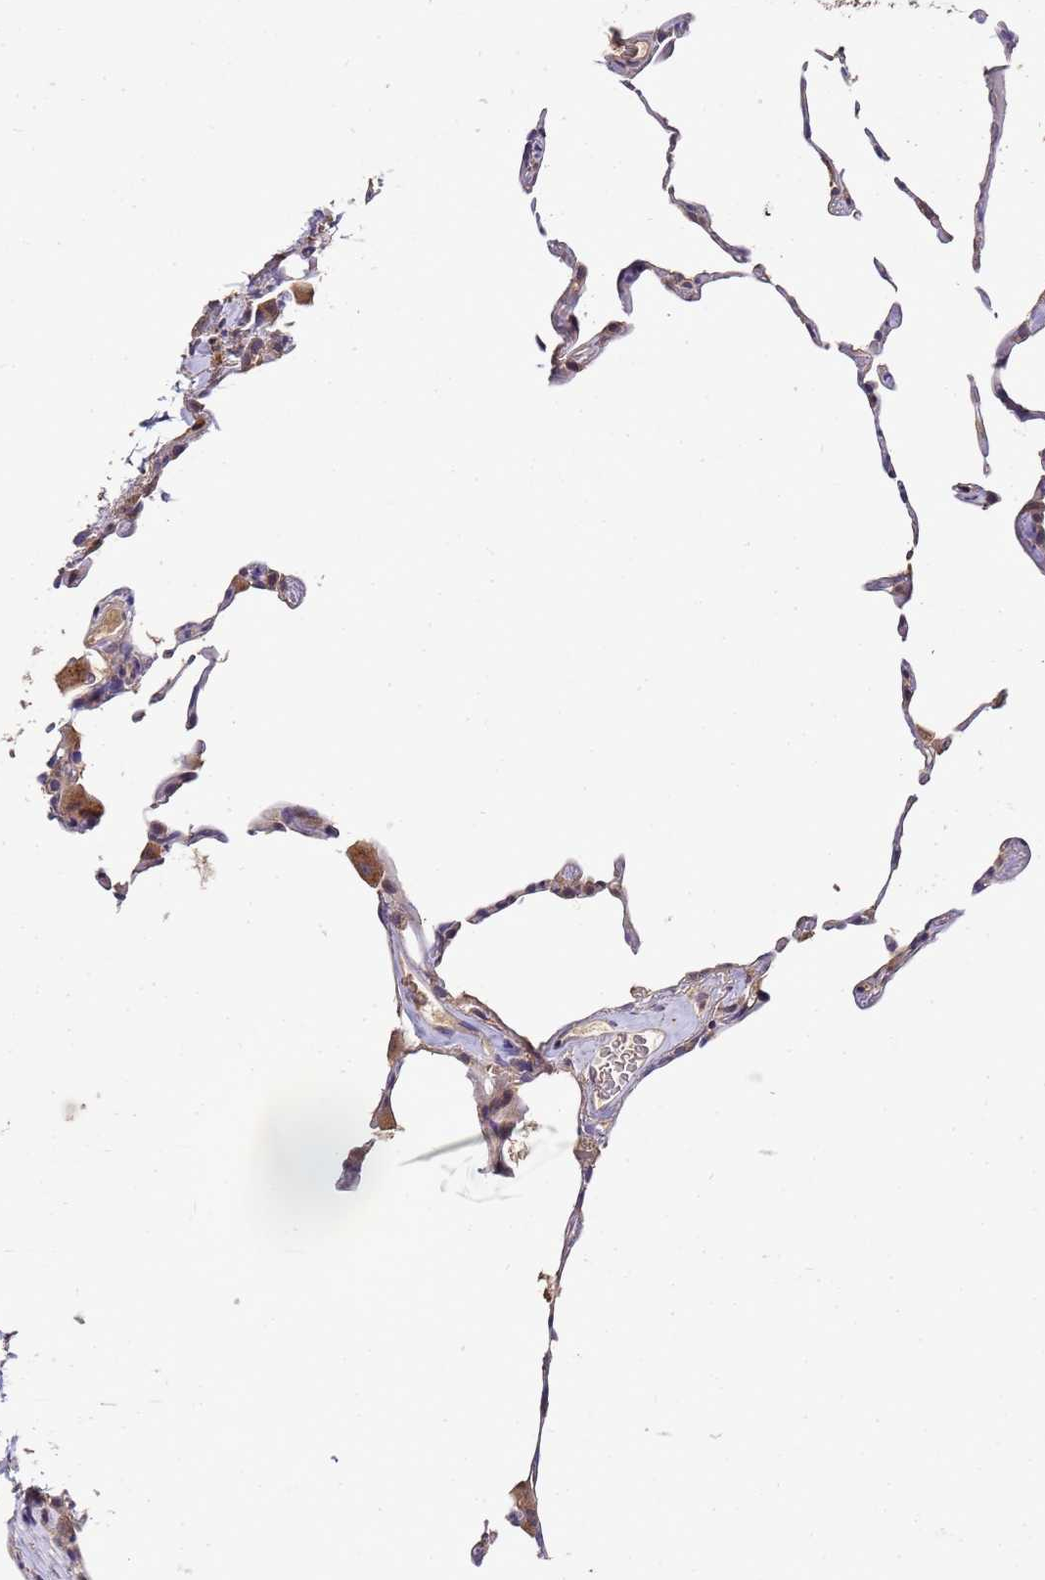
{"staining": {"intensity": "weak", "quantity": "<25%", "location": "cytoplasmic/membranous"}, "tissue": "lung", "cell_type": "Alveolar cells", "image_type": "normal", "snomed": [{"axis": "morphology", "description": "Normal tissue, NOS"}, {"axis": "topography", "description": "Lung"}], "caption": "DAB immunohistochemical staining of benign lung exhibits no significant staining in alveolar cells.", "gene": "LGI4", "patient": {"sex": "female", "age": 57}}